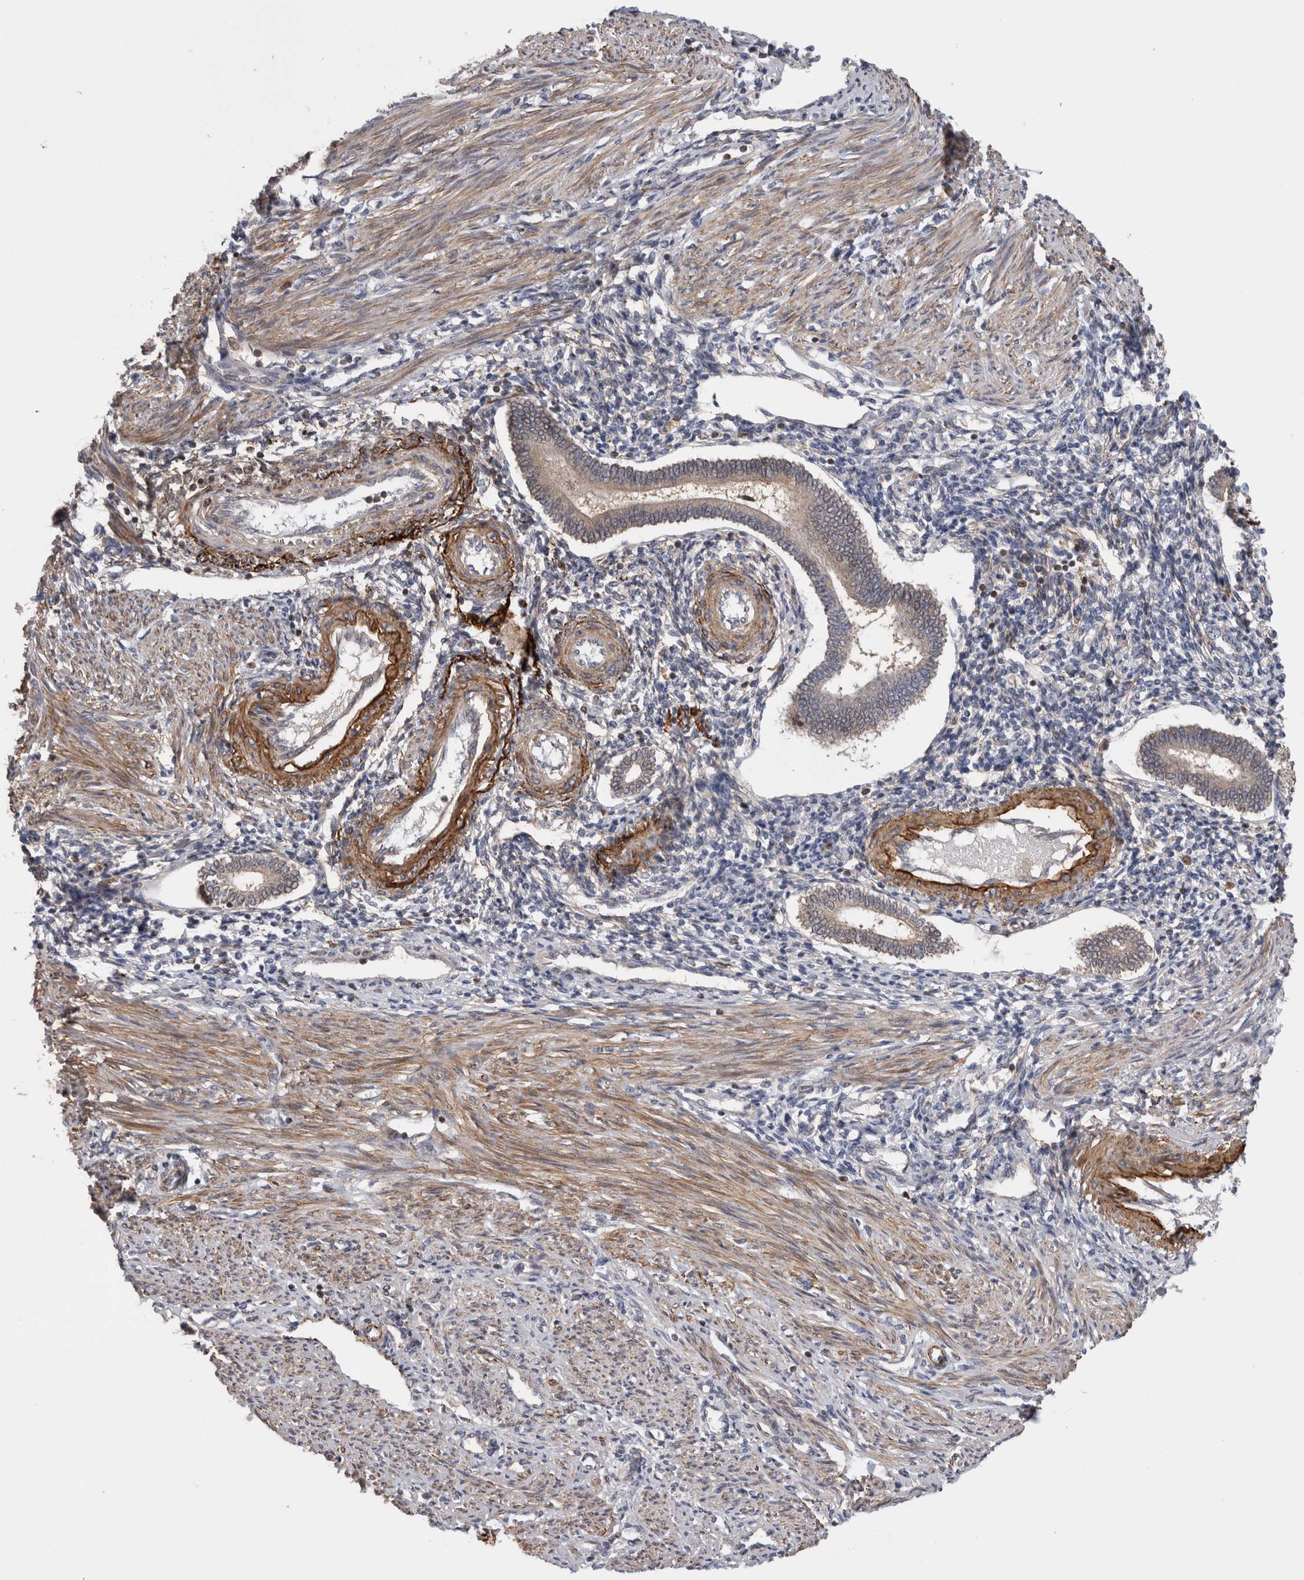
{"staining": {"intensity": "negative", "quantity": "none", "location": "none"}, "tissue": "endometrium", "cell_type": "Cells in endometrial stroma", "image_type": "normal", "snomed": [{"axis": "morphology", "description": "Normal tissue, NOS"}, {"axis": "topography", "description": "Endometrium"}], "caption": "The immunohistochemistry histopathology image has no significant expression in cells in endometrial stroma of endometrium. (DAB (3,3'-diaminobenzidine) immunohistochemistry (IHC) visualized using brightfield microscopy, high magnification).", "gene": "DARS2", "patient": {"sex": "female", "age": 42}}